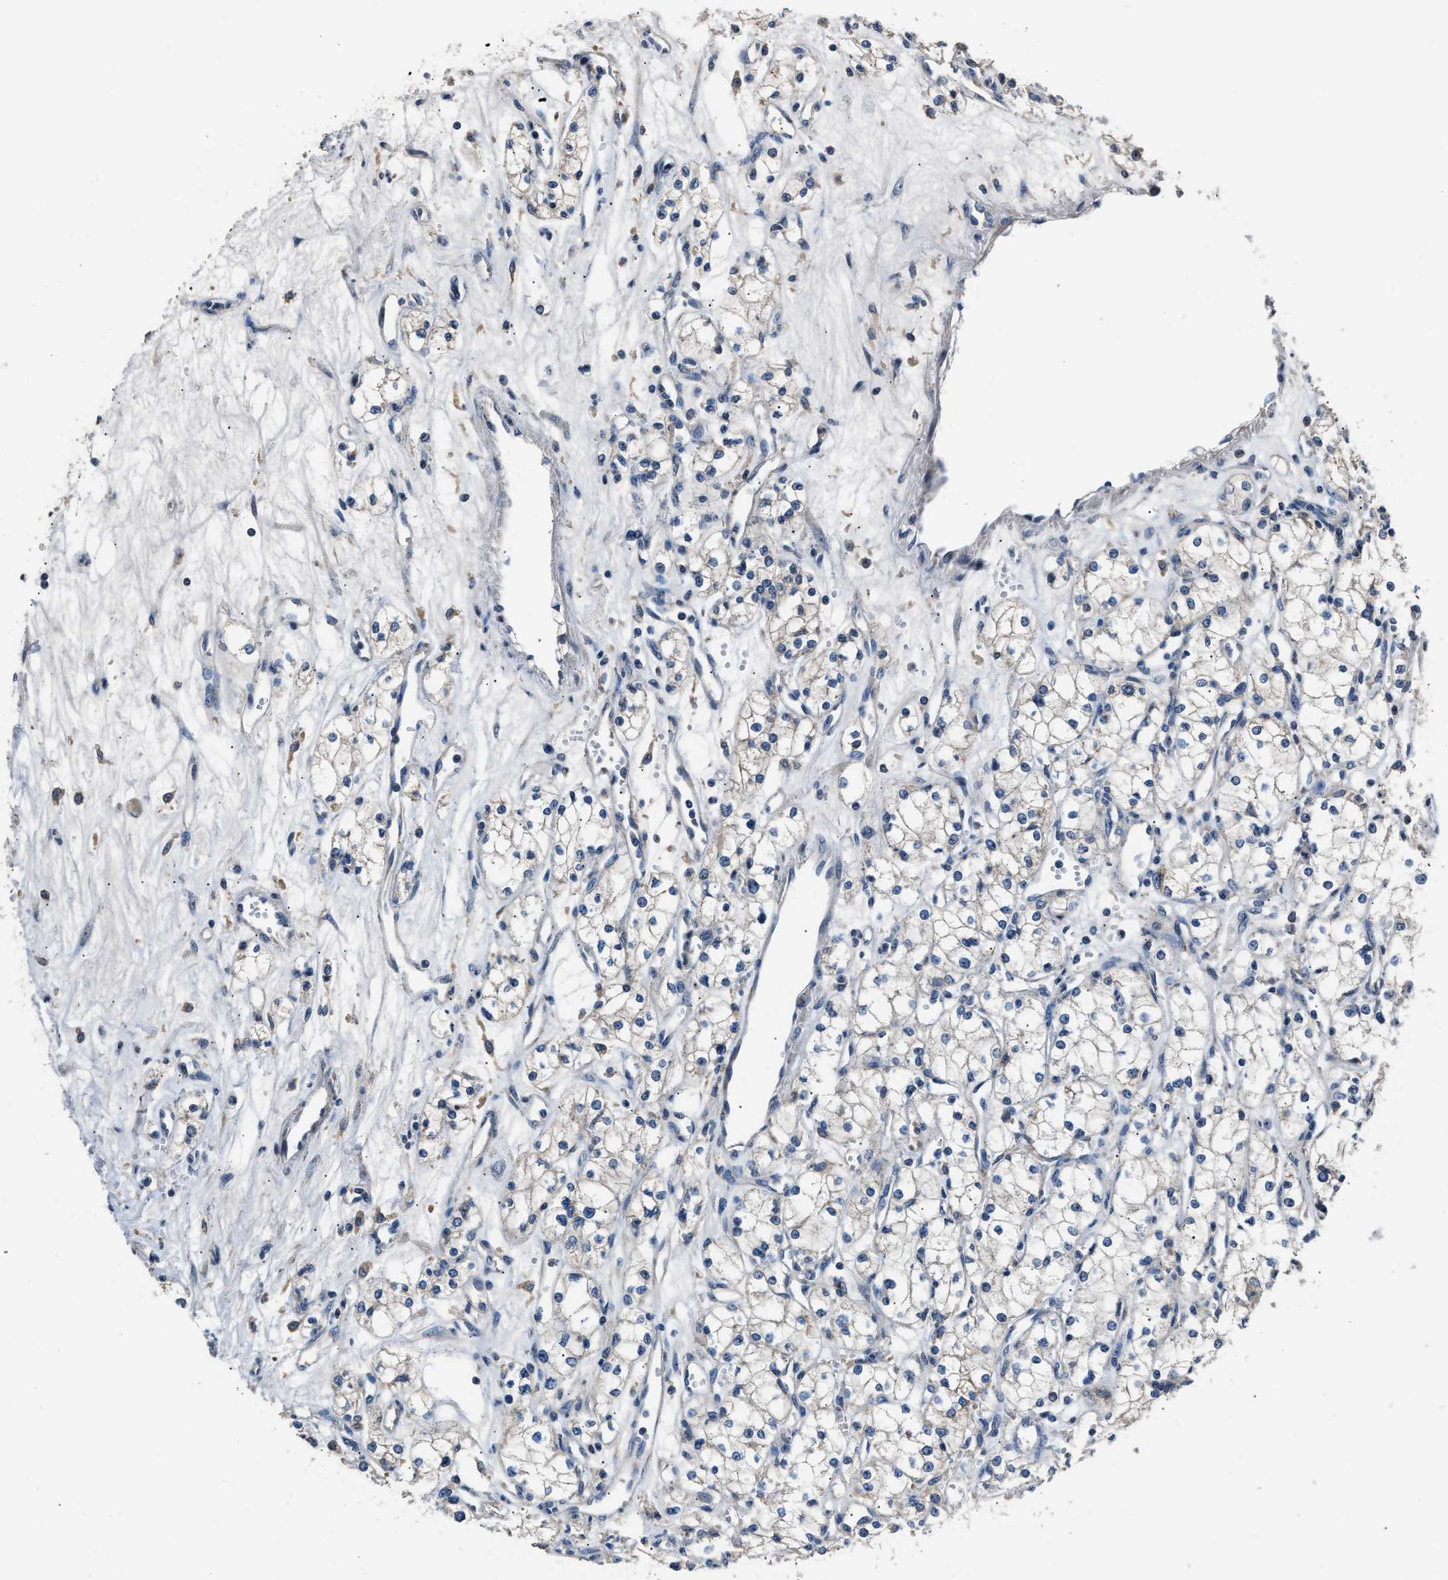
{"staining": {"intensity": "negative", "quantity": "none", "location": "none"}, "tissue": "renal cancer", "cell_type": "Tumor cells", "image_type": "cancer", "snomed": [{"axis": "morphology", "description": "Adenocarcinoma, NOS"}, {"axis": "topography", "description": "Kidney"}], "caption": "DAB immunohistochemical staining of human renal cancer (adenocarcinoma) shows no significant staining in tumor cells.", "gene": "DNAJC24", "patient": {"sex": "male", "age": 59}}